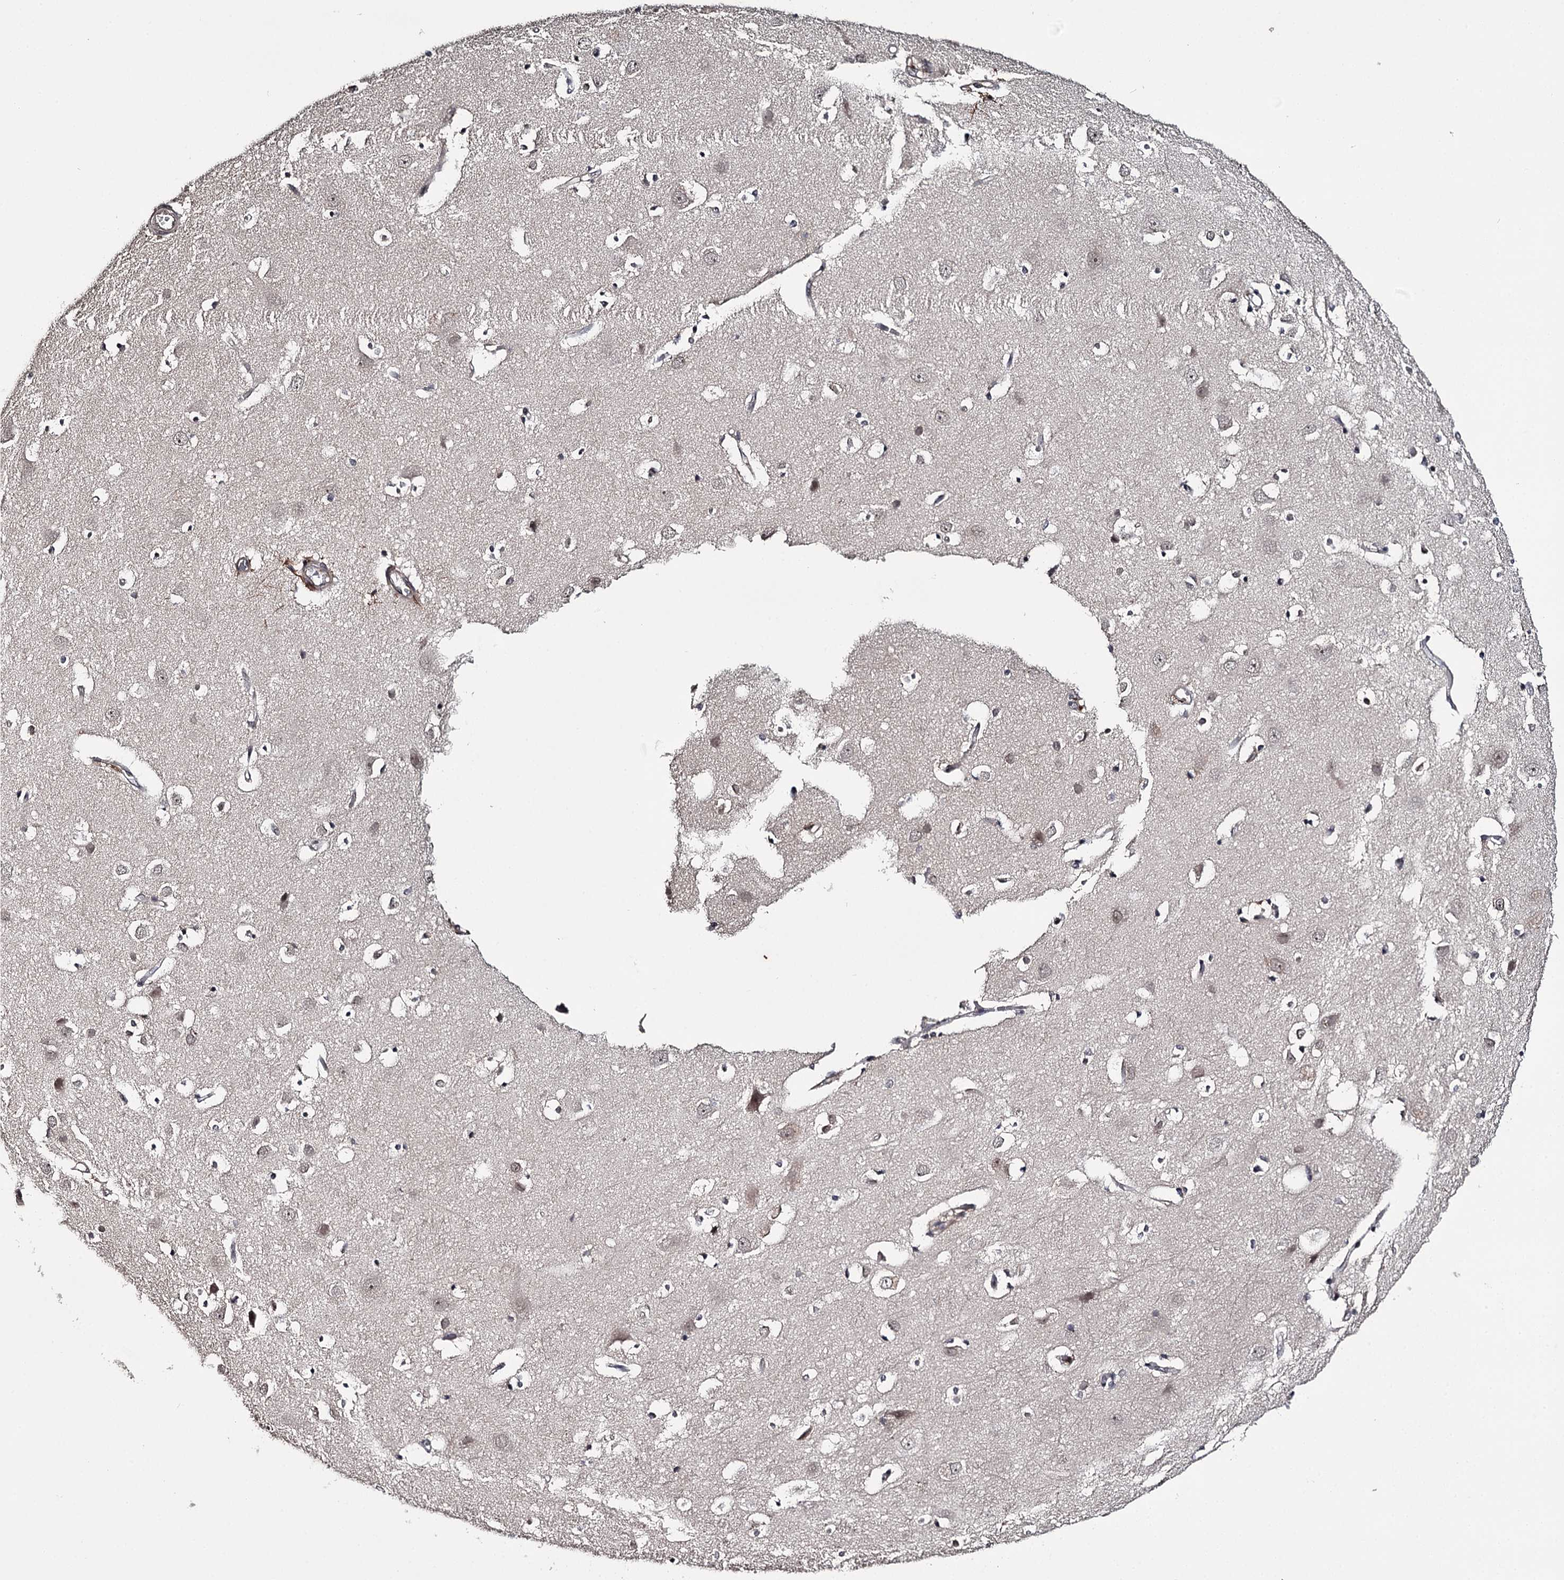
{"staining": {"intensity": "negative", "quantity": "none", "location": "none"}, "tissue": "cerebral cortex", "cell_type": "Endothelial cells", "image_type": "normal", "snomed": [{"axis": "morphology", "description": "Normal tissue, NOS"}, {"axis": "topography", "description": "Cerebral cortex"}], "caption": "Protein analysis of benign cerebral cortex displays no significant staining in endothelial cells.", "gene": "CWF19L2", "patient": {"sex": "male", "age": 54}}